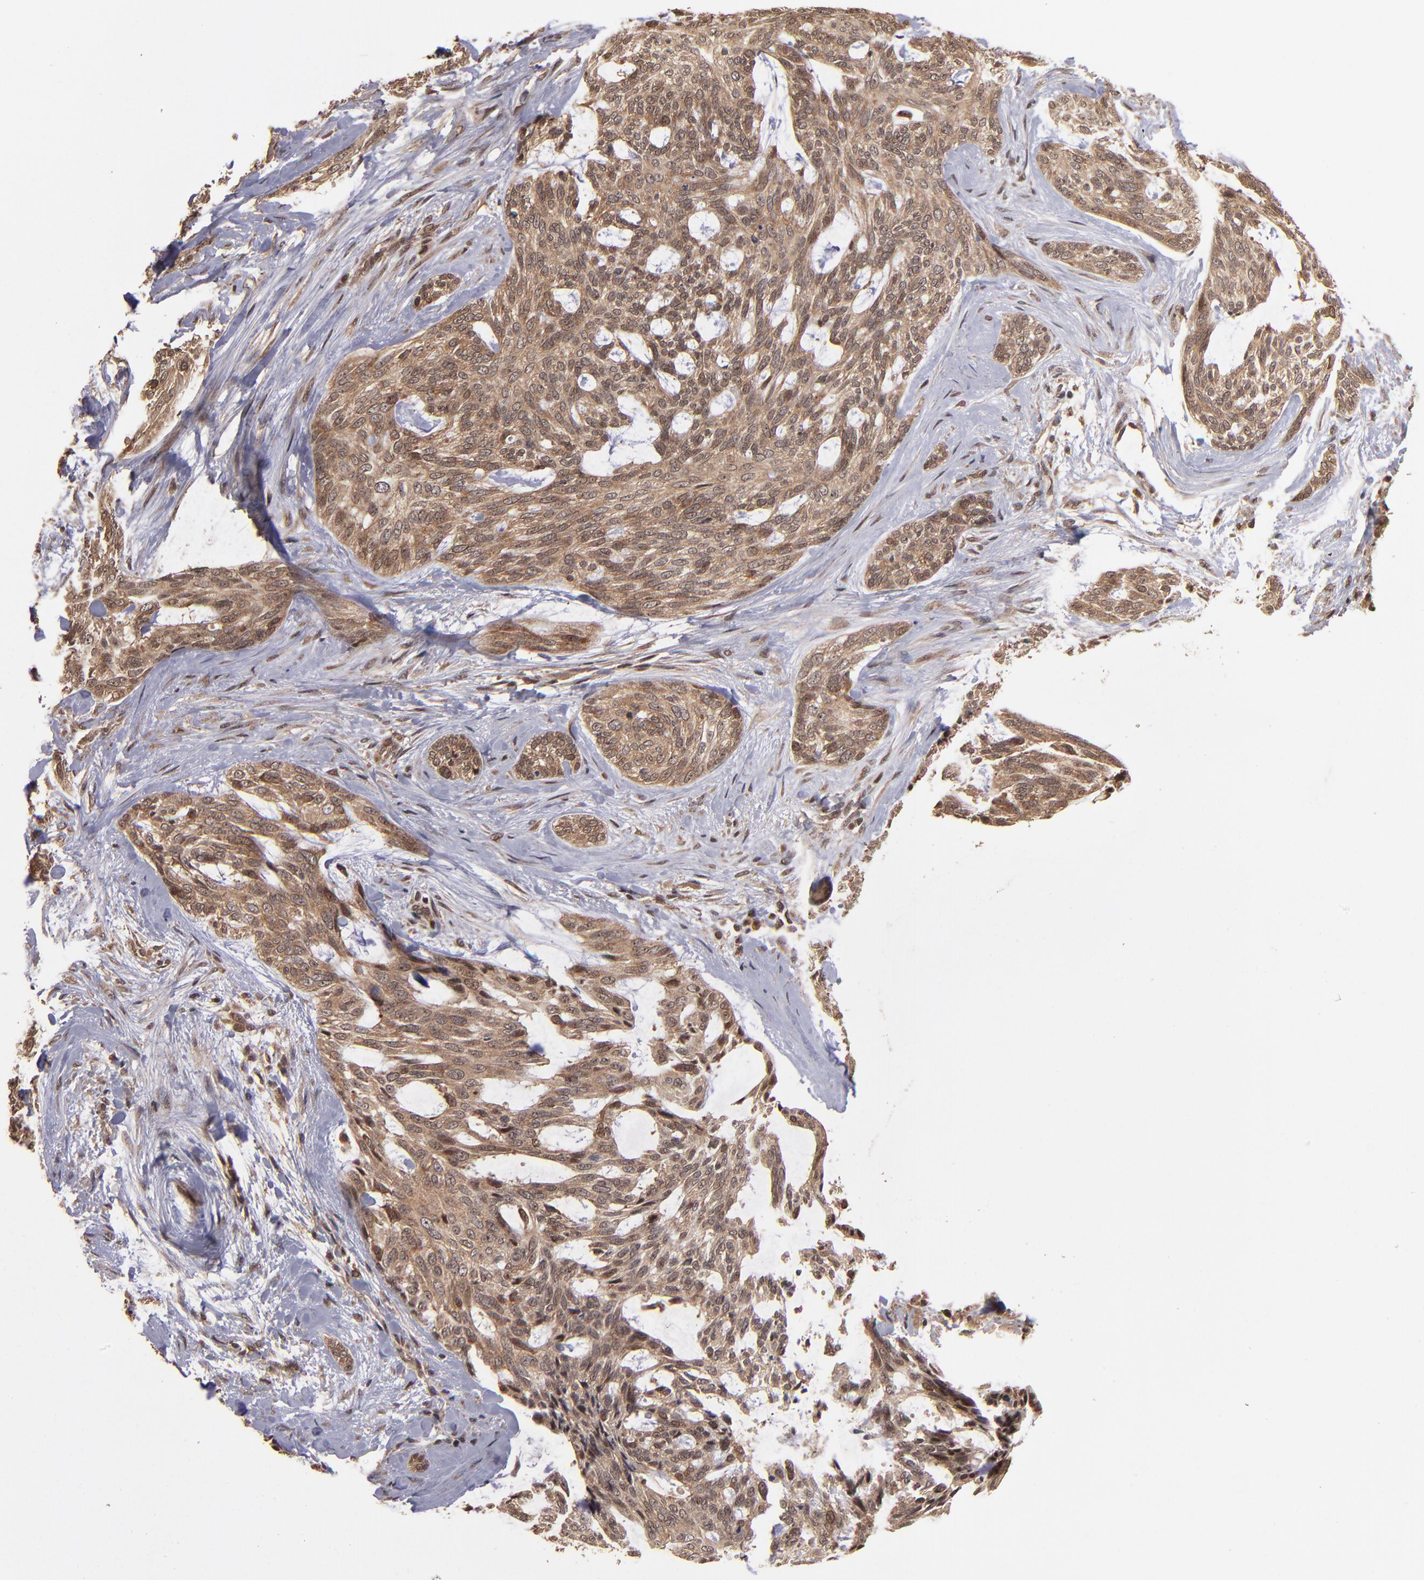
{"staining": {"intensity": "moderate", "quantity": ">75%", "location": "cytoplasmic/membranous"}, "tissue": "skin cancer", "cell_type": "Tumor cells", "image_type": "cancer", "snomed": [{"axis": "morphology", "description": "Normal tissue, NOS"}, {"axis": "morphology", "description": "Basal cell carcinoma"}, {"axis": "topography", "description": "Skin"}], "caption": "A high-resolution micrograph shows immunohistochemistry staining of skin cancer (basal cell carcinoma), which exhibits moderate cytoplasmic/membranous expression in about >75% of tumor cells.", "gene": "NFE2L2", "patient": {"sex": "female", "age": 71}}